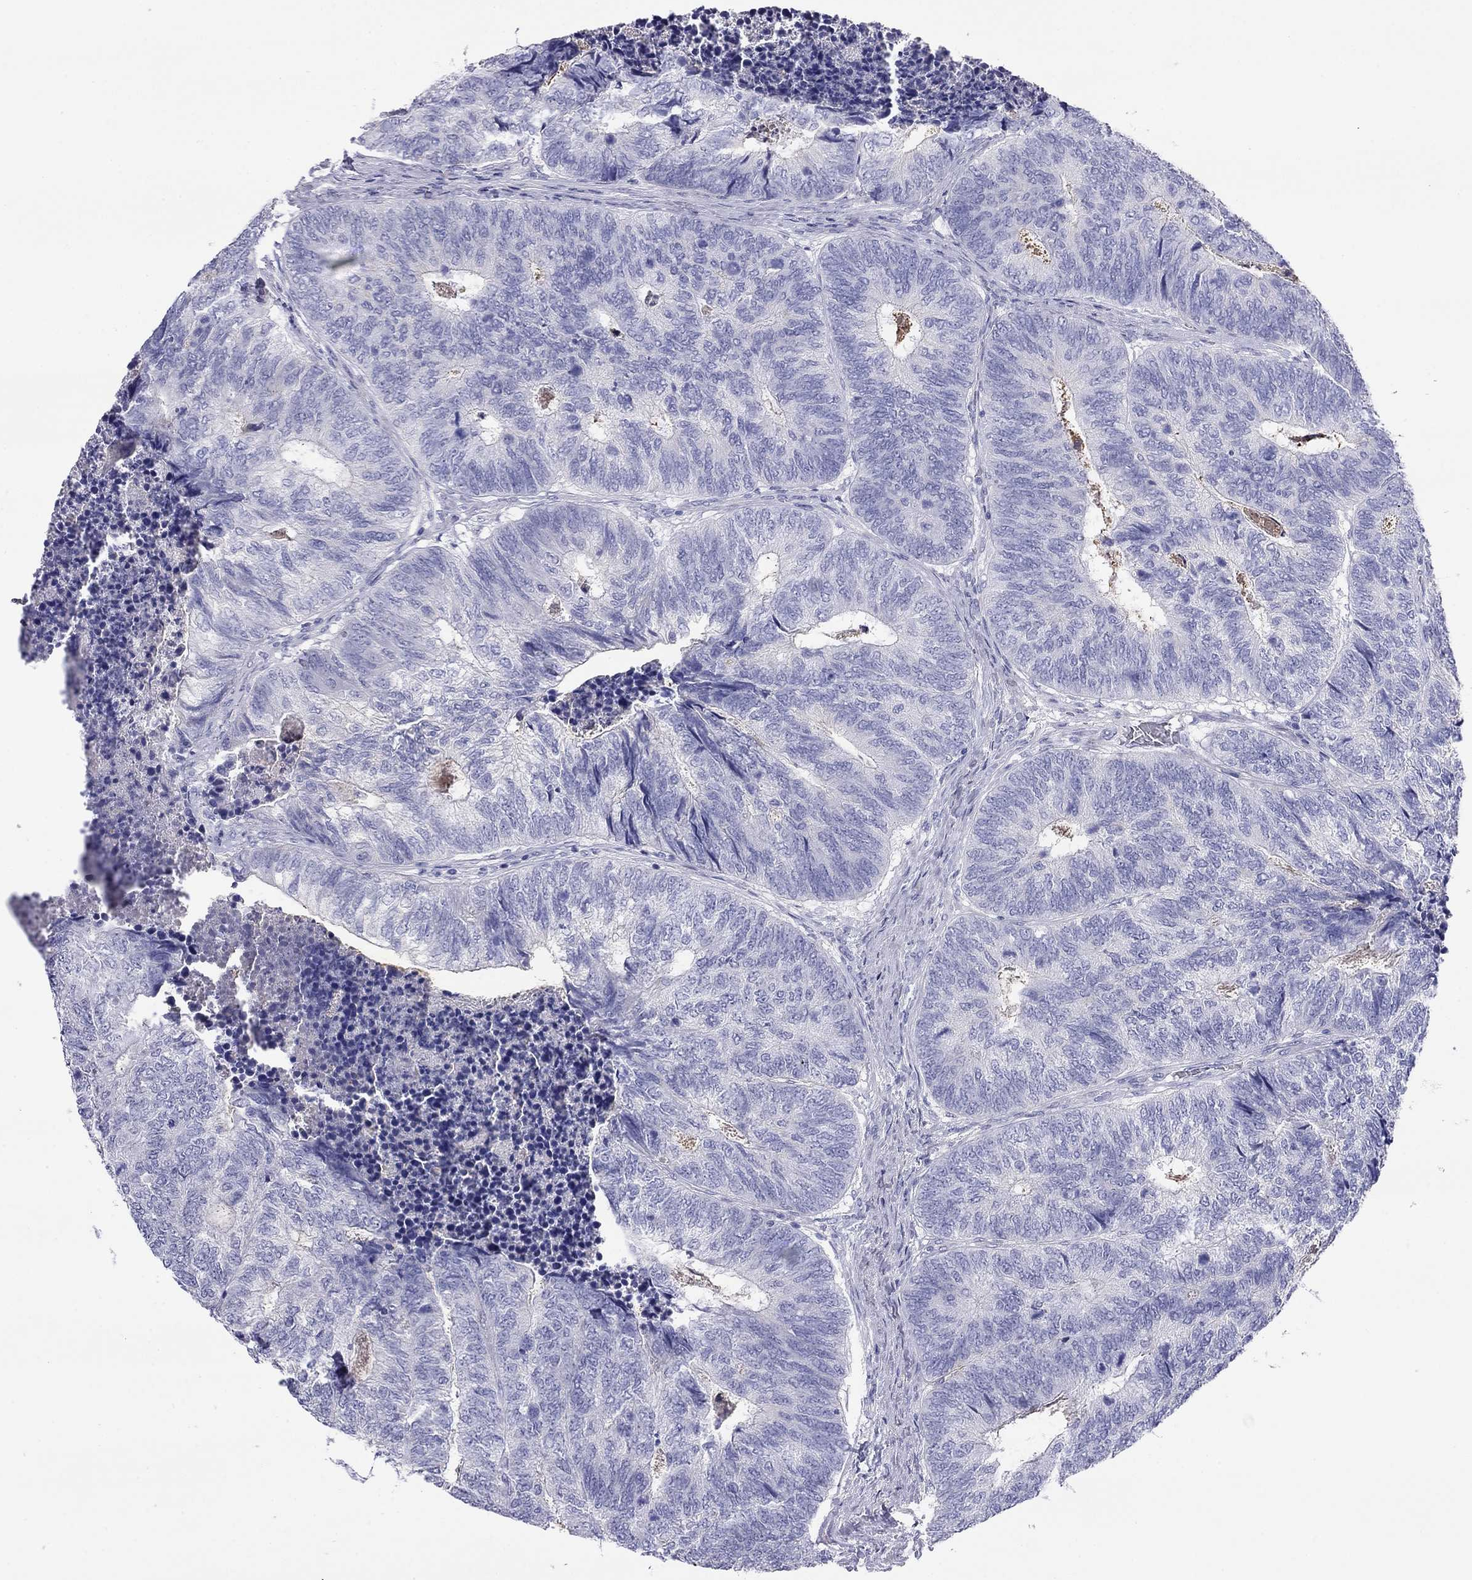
{"staining": {"intensity": "negative", "quantity": "none", "location": "none"}, "tissue": "colorectal cancer", "cell_type": "Tumor cells", "image_type": "cancer", "snomed": [{"axis": "morphology", "description": "Adenocarcinoma, NOS"}, {"axis": "topography", "description": "Colon"}], "caption": "This image is of colorectal cancer stained with IHC to label a protein in brown with the nuclei are counter-stained blue. There is no staining in tumor cells.", "gene": "CMYA5", "patient": {"sex": "female", "age": 67}}